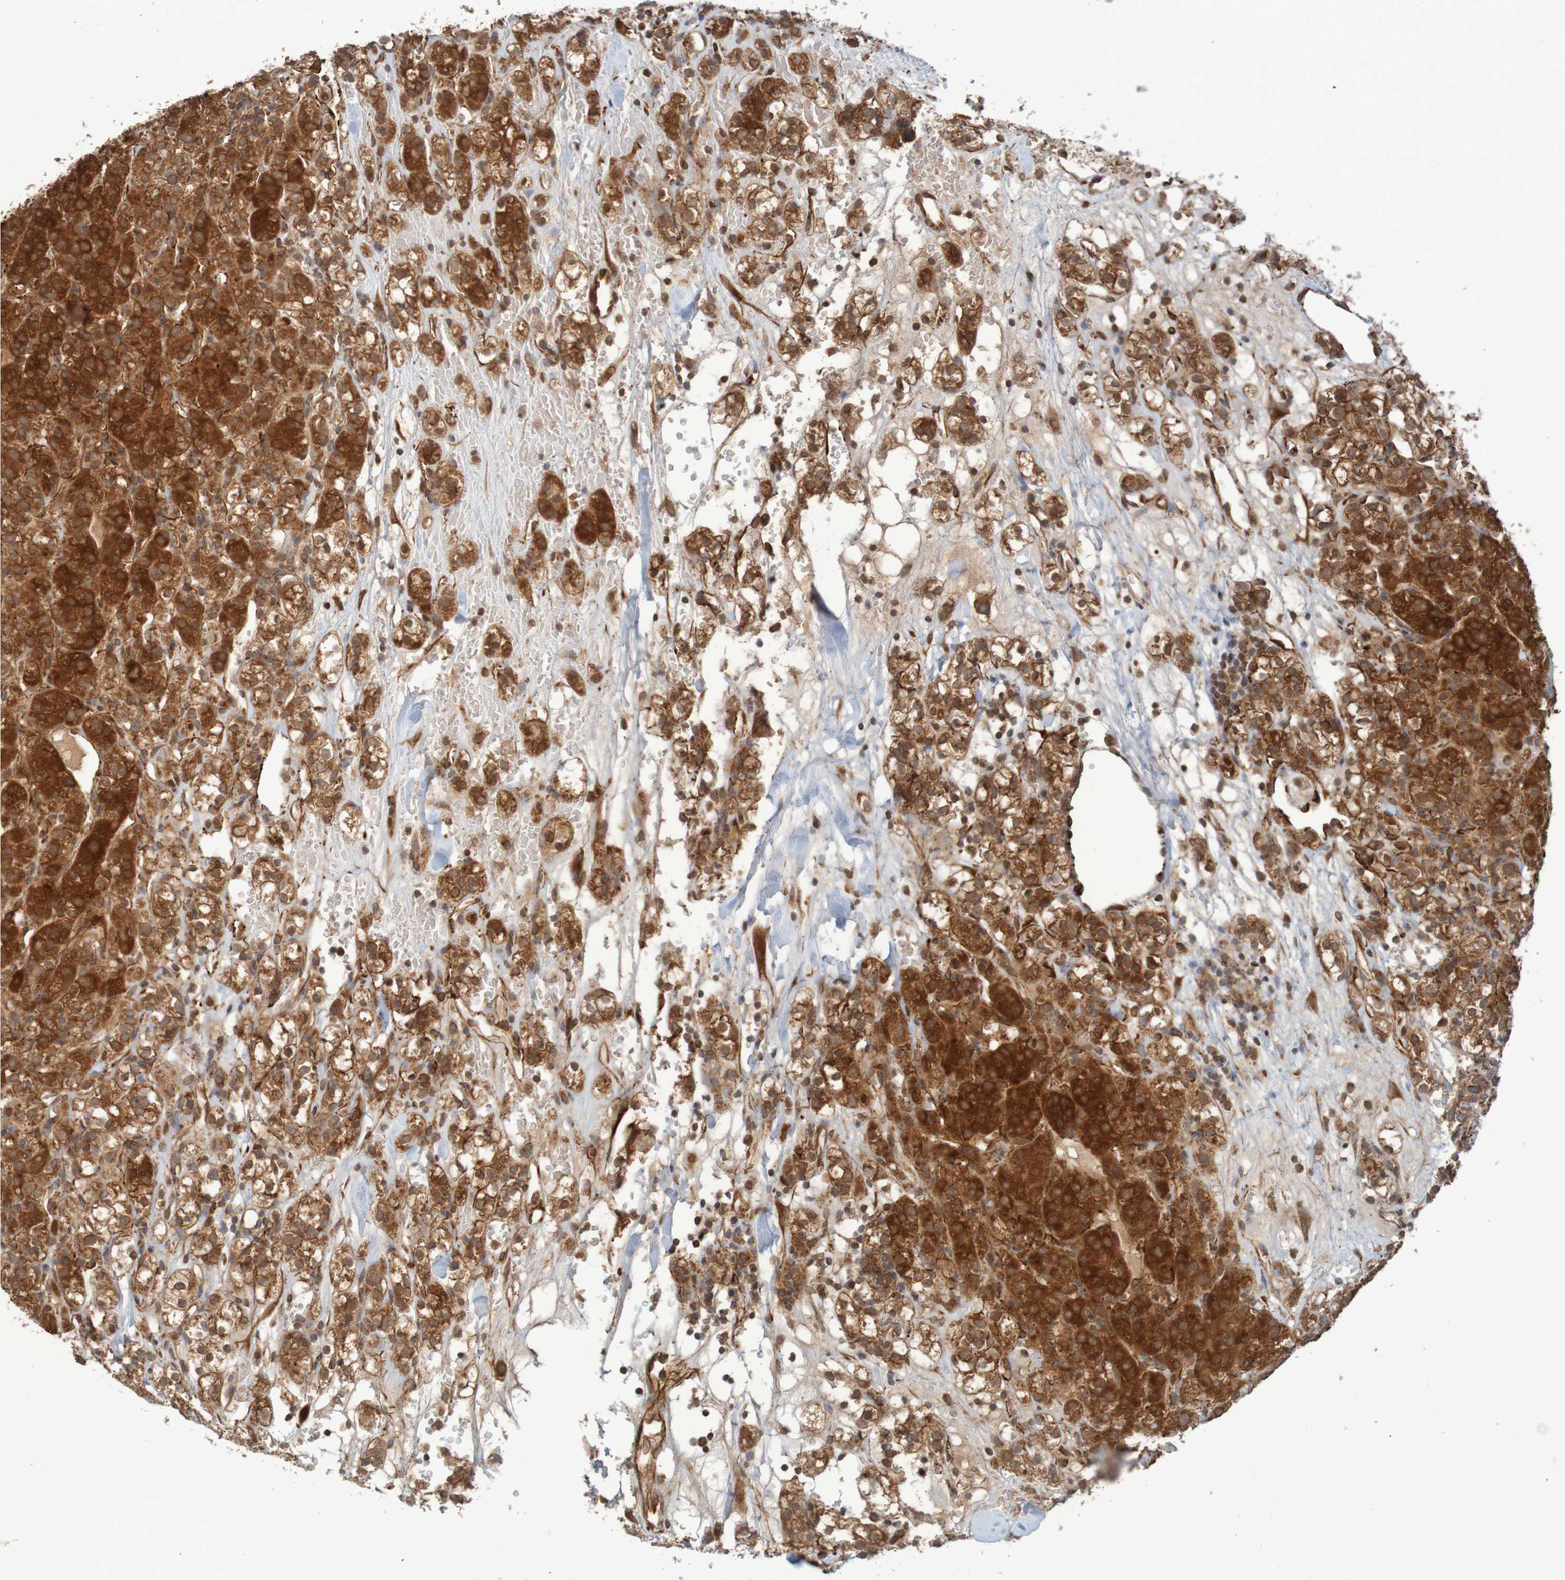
{"staining": {"intensity": "strong", "quantity": ">75%", "location": "cytoplasmic/membranous"}, "tissue": "renal cancer", "cell_type": "Tumor cells", "image_type": "cancer", "snomed": [{"axis": "morphology", "description": "Normal tissue, NOS"}, {"axis": "morphology", "description": "Adenocarcinoma, NOS"}, {"axis": "topography", "description": "Kidney"}], "caption": "This is a histology image of IHC staining of renal adenocarcinoma, which shows strong expression in the cytoplasmic/membranous of tumor cells.", "gene": "MRPL52", "patient": {"sex": "male", "age": 61}}